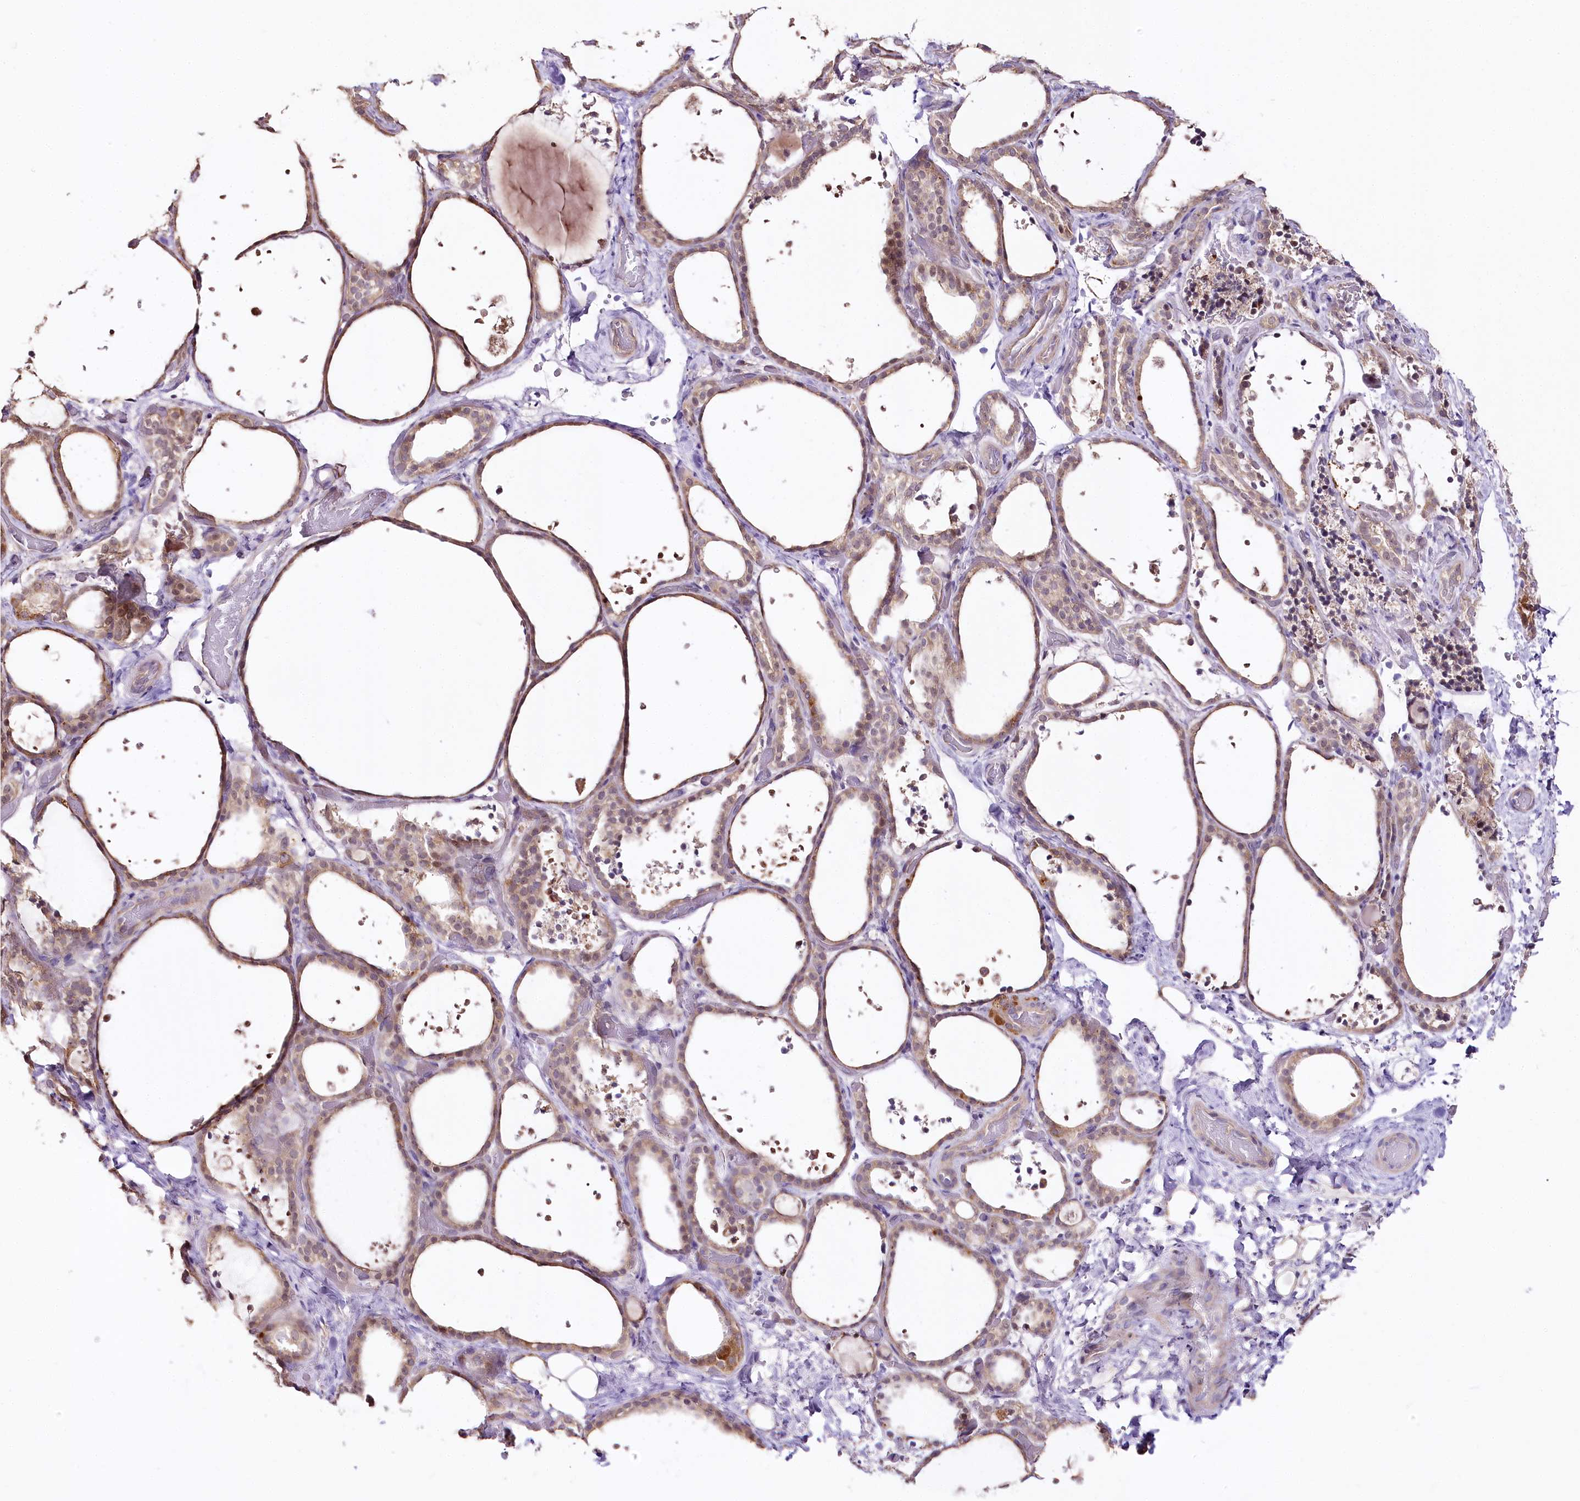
{"staining": {"intensity": "weak", "quantity": ">75%", "location": "cytoplasmic/membranous"}, "tissue": "thyroid gland", "cell_type": "Glandular cells", "image_type": "normal", "snomed": [{"axis": "morphology", "description": "Normal tissue, NOS"}, {"axis": "topography", "description": "Thyroid gland"}], "caption": "This is an image of IHC staining of benign thyroid gland, which shows weak positivity in the cytoplasmic/membranous of glandular cells.", "gene": "ZNF226", "patient": {"sex": "female", "age": 44}}